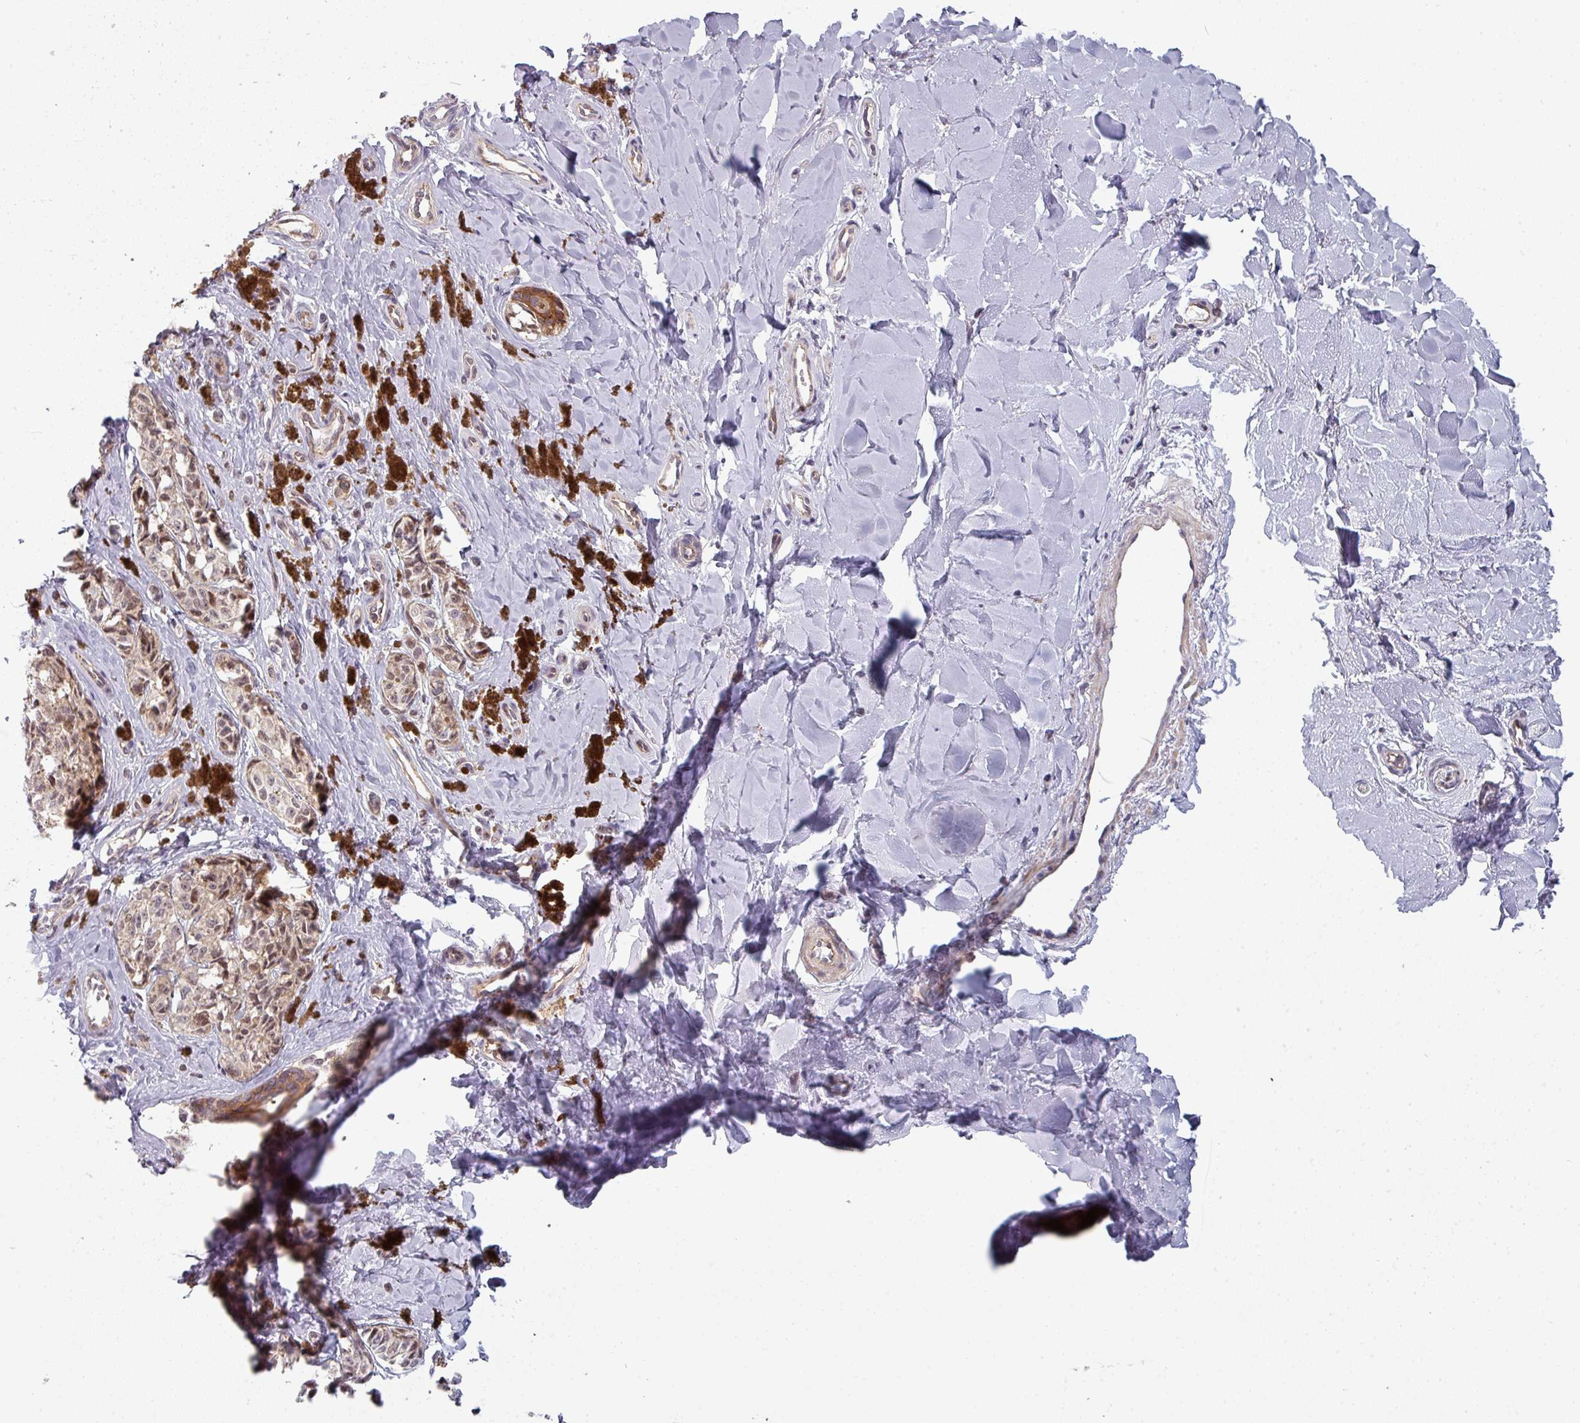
{"staining": {"intensity": "weak", "quantity": ">75%", "location": "cytoplasmic/membranous,nuclear"}, "tissue": "melanoma", "cell_type": "Tumor cells", "image_type": "cancer", "snomed": [{"axis": "morphology", "description": "Malignant melanoma, NOS"}, {"axis": "topography", "description": "Skin"}], "caption": "Immunohistochemistry histopathology image of neoplastic tissue: human melanoma stained using IHC reveals low levels of weak protein expression localized specifically in the cytoplasmic/membranous and nuclear of tumor cells, appearing as a cytoplasmic/membranous and nuclear brown color.", "gene": "PRAMEF12", "patient": {"sex": "female", "age": 65}}